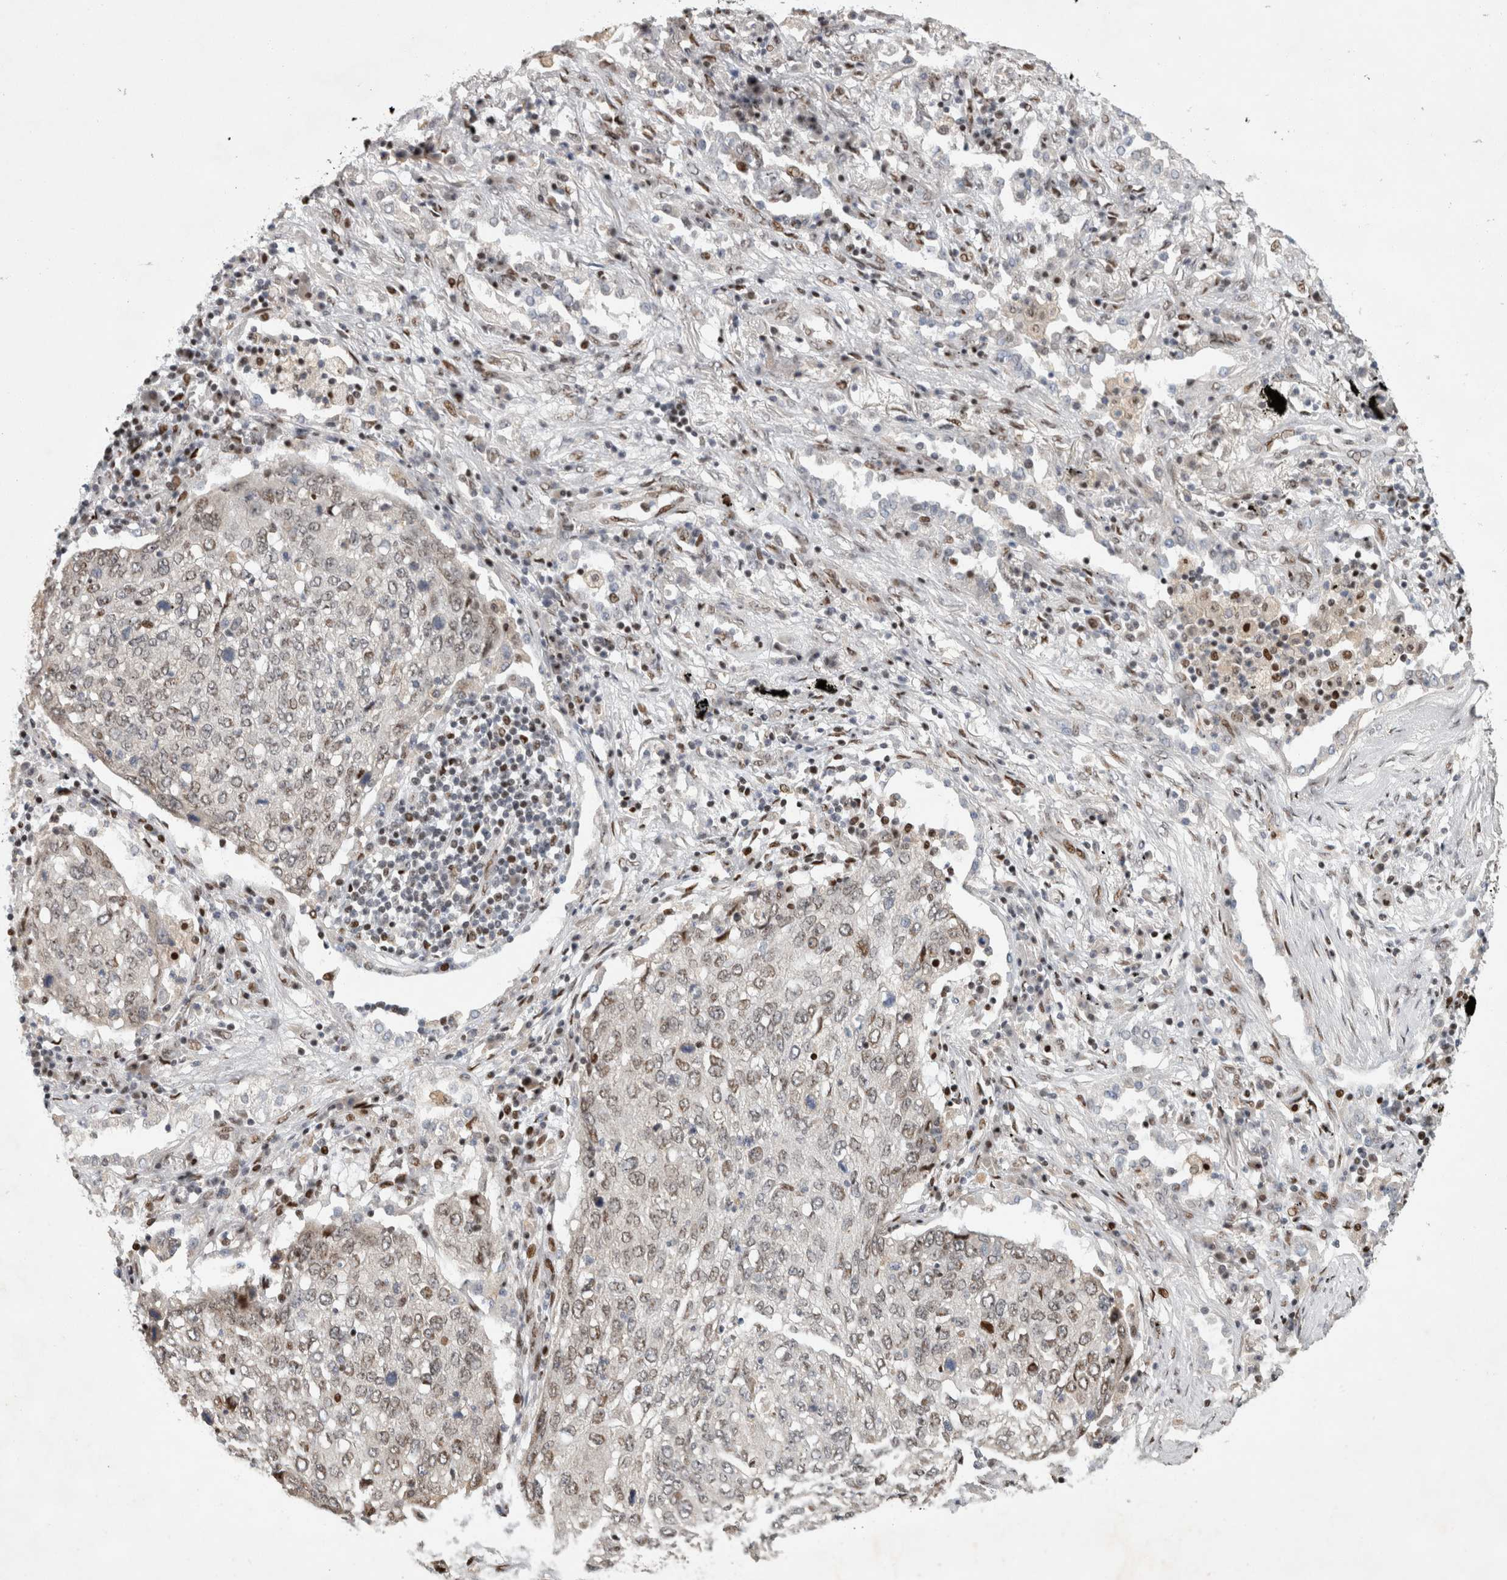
{"staining": {"intensity": "weak", "quantity": "<25%", "location": "nuclear"}, "tissue": "lung cancer", "cell_type": "Tumor cells", "image_type": "cancer", "snomed": [{"axis": "morphology", "description": "Squamous cell carcinoma, NOS"}, {"axis": "topography", "description": "Lung"}], "caption": "Immunohistochemical staining of lung squamous cell carcinoma demonstrates no significant staining in tumor cells.", "gene": "C8orf58", "patient": {"sex": "female", "age": 63}}